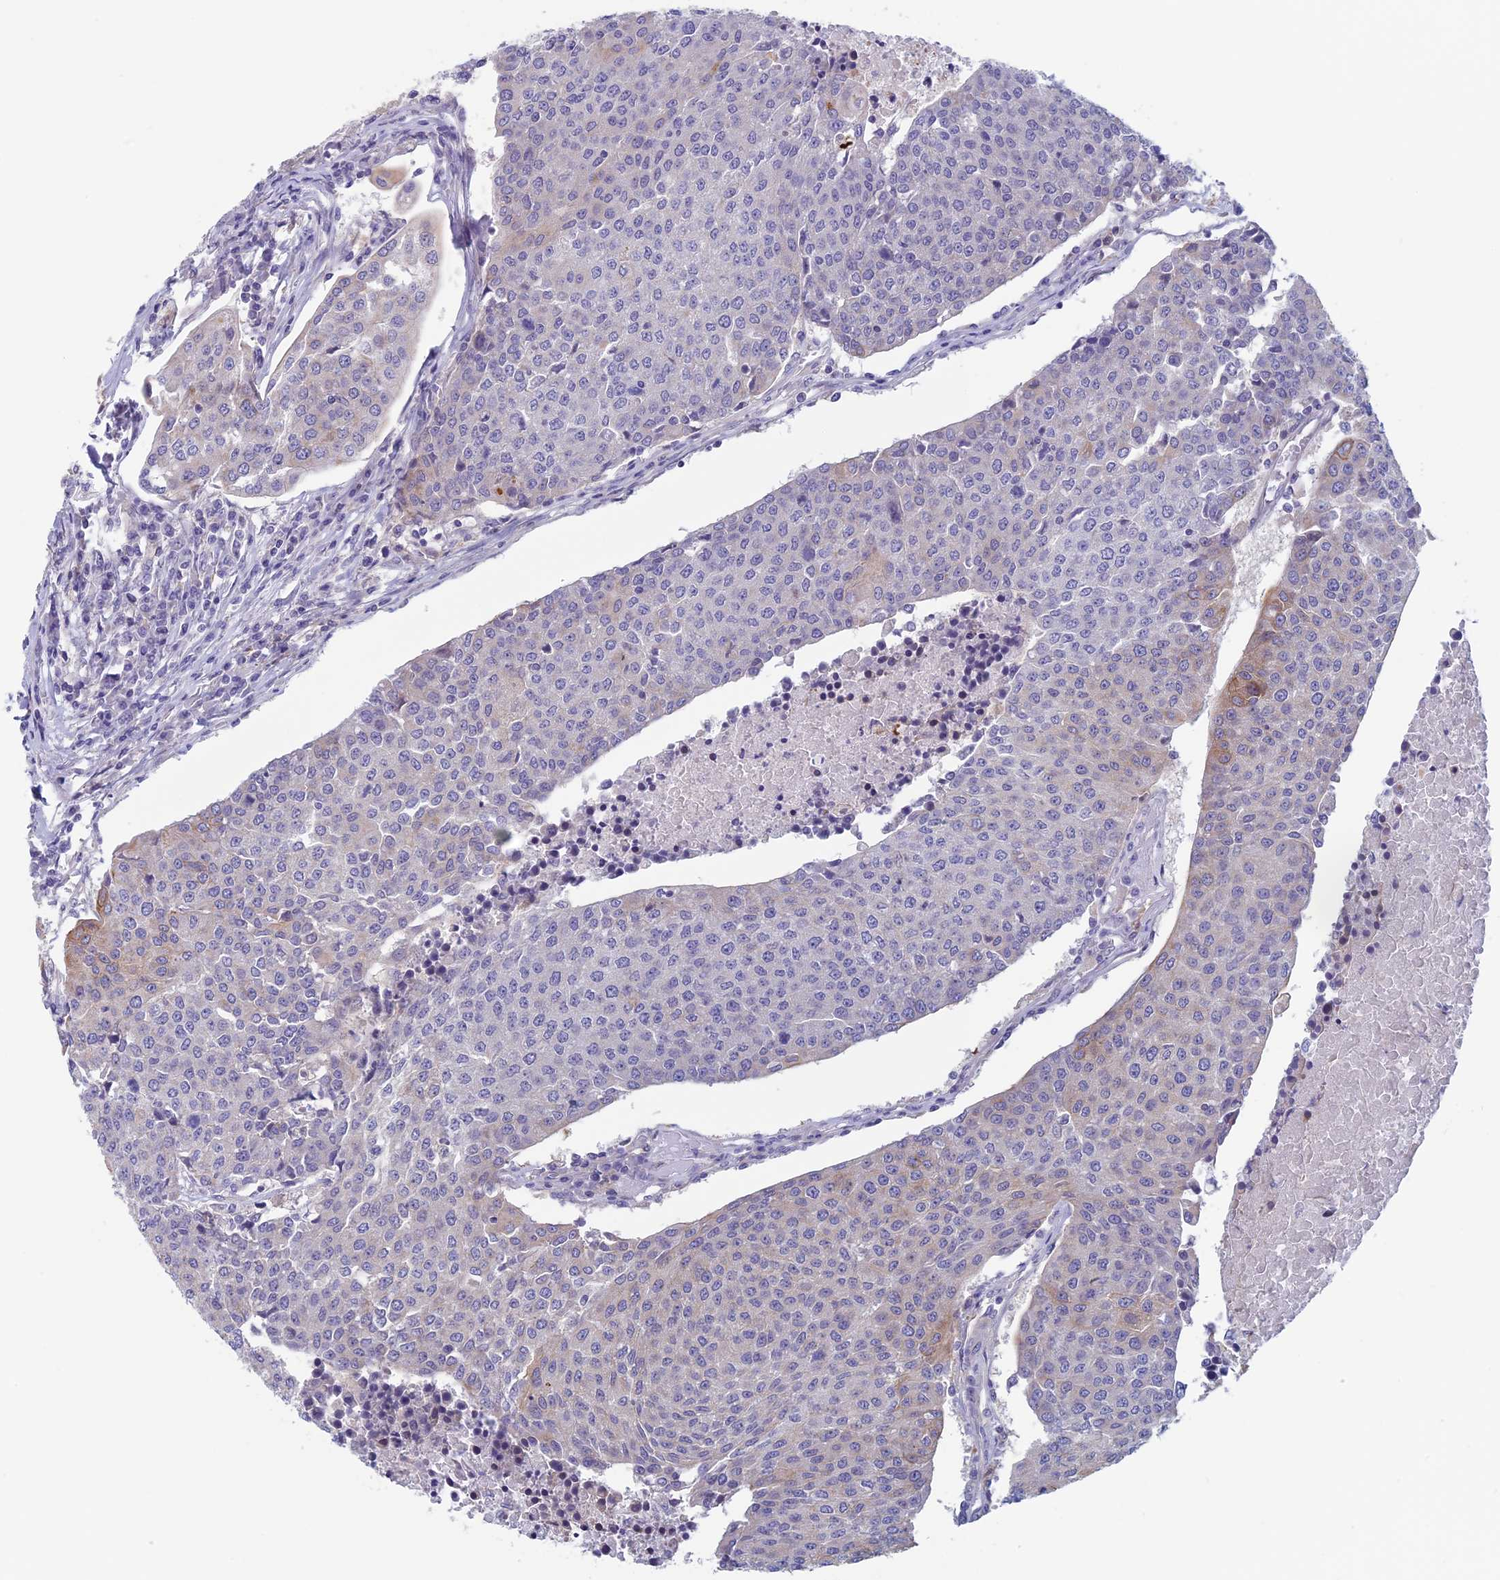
{"staining": {"intensity": "negative", "quantity": "none", "location": "none"}, "tissue": "urothelial cancer", "cell_type": "Tumor cells", "image_type": "cancer", "snomed": [{"axis": "morphology", "description": "Urothelial carcinoma, High grade"}, {"axis": "topography", "description": "Urinary bladder"}], "caption": "High power microscopy image of an immunohistochemistry (IHC) image of urothelial cancer, revealing no significant positivity in tumor cells. The staining is performed using DAB (3,3'-diaminobenzidine) brown chromogen with nuclei counter-stained in using hematoxylin.", "gene": "CNOT6L", "patient": {"sex": "female", "age": 85}}